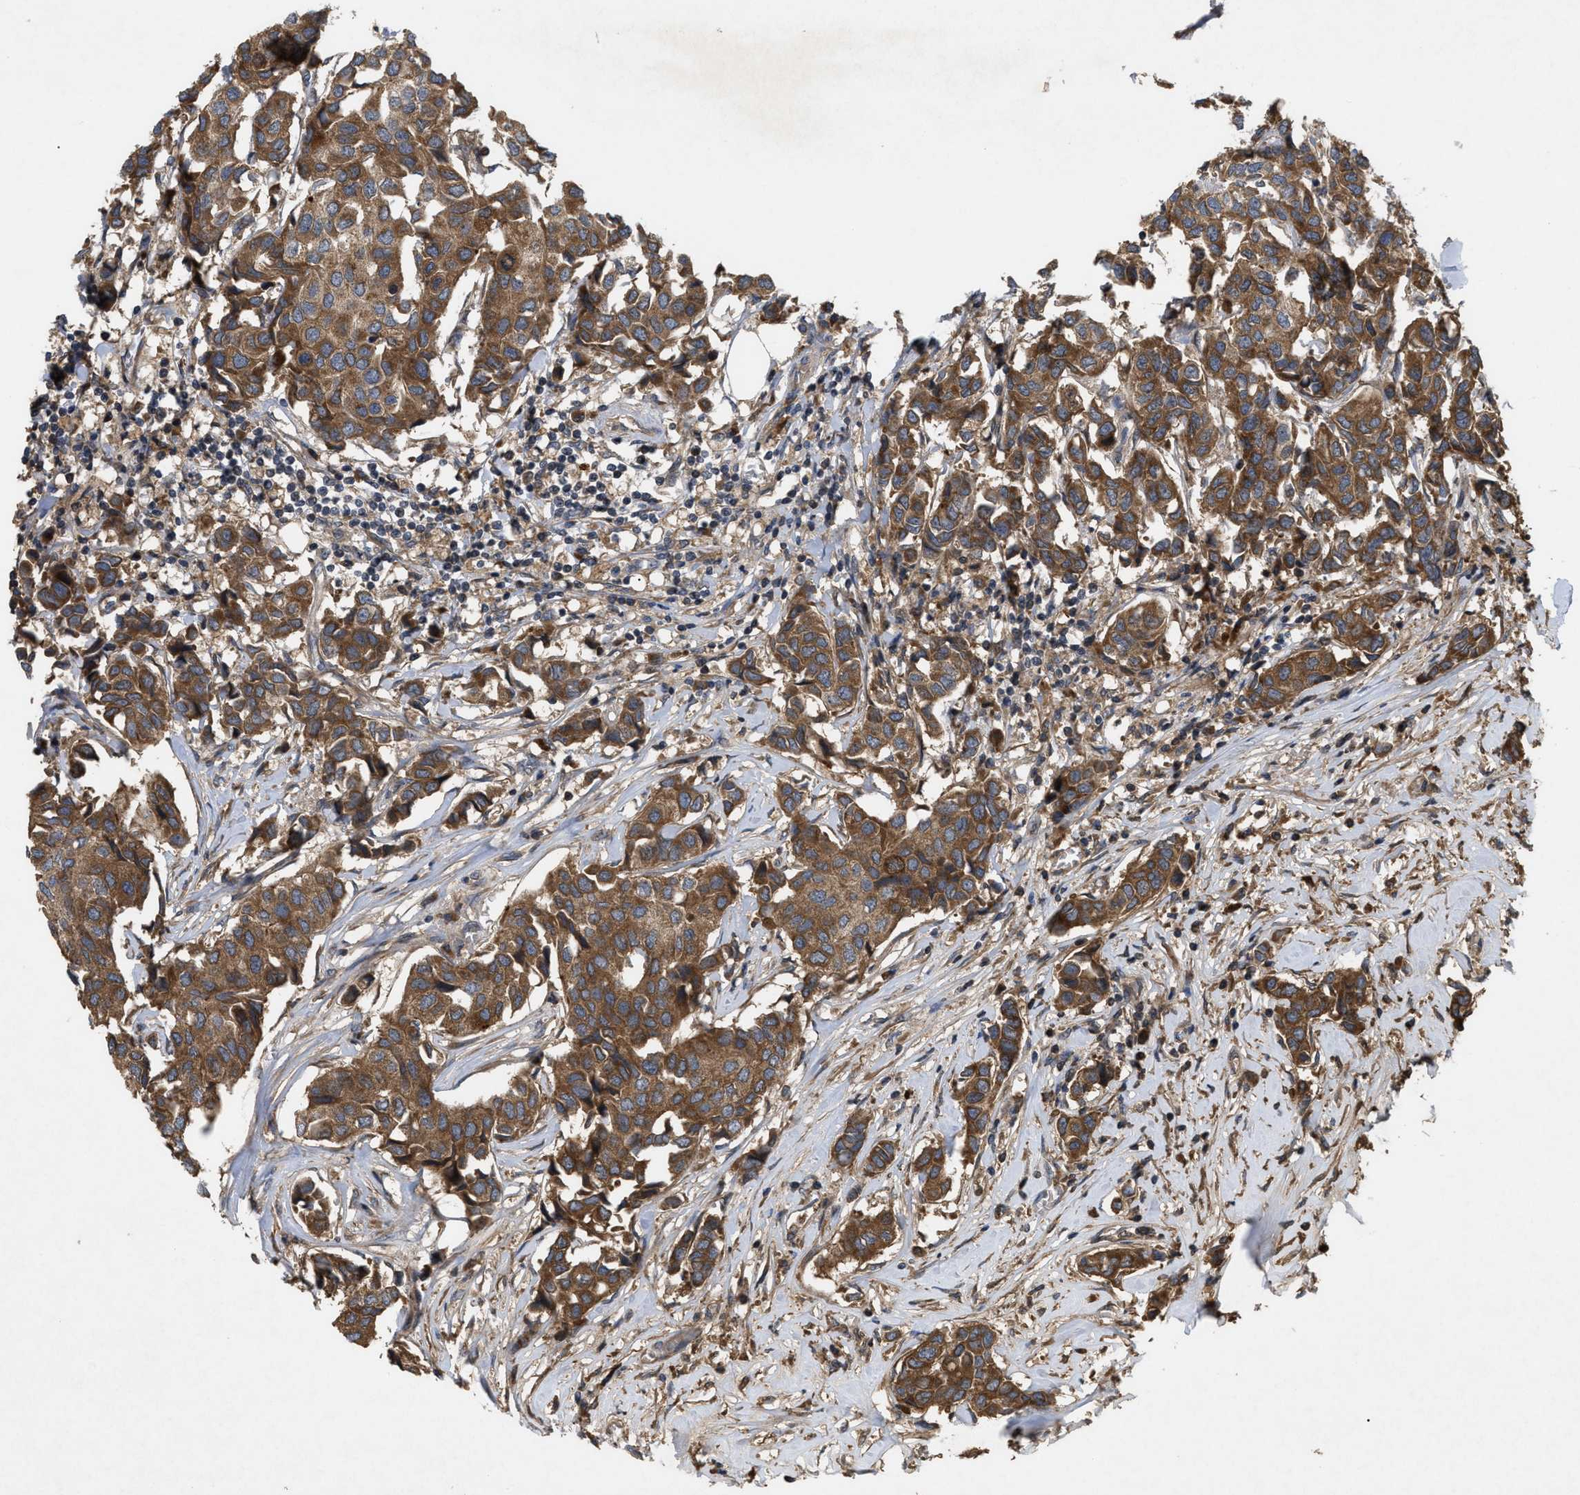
{"staining": {"intensity": "moderate", "quantity": ">75%", "location": "cytoplasmic/membranous"}, "tissue": "breast cancer", "cell_type": "Tumor cells", "image_type": "cancer", "snomed": [{"axis": "morphology", "description": "Duct carcinoma"}, {"axis": "topography", "description": "Breast"}], "caption": "Breast intraductal carcinoma stained with IHC reveals moderate cytoplasmic/membranous positivity in approximately >75% of tumor cells.", "gene": "RAB2A", "patient": {"sex": "female", "age": 80}}